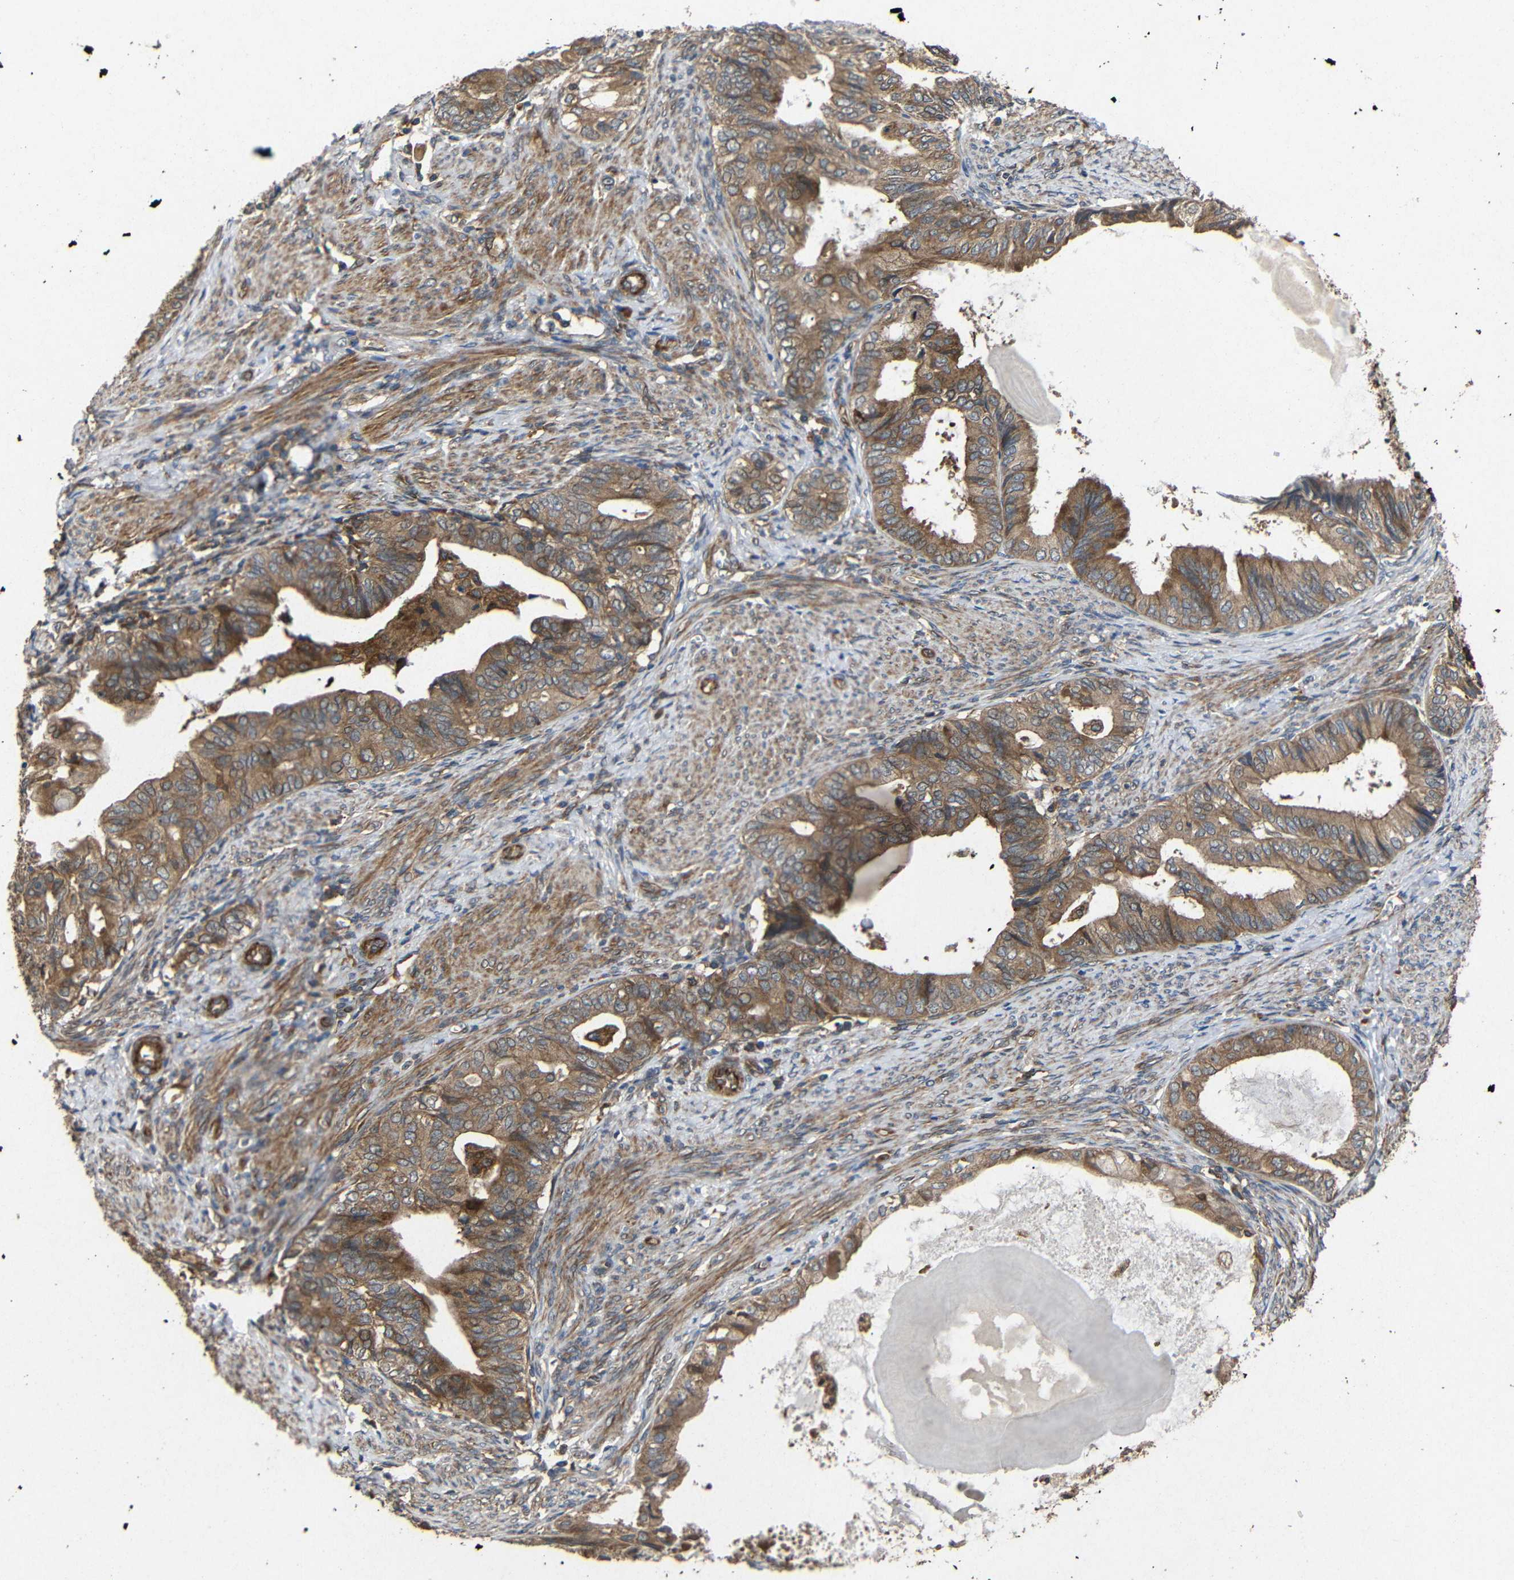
{"staining": {"intensity": "moderate", "quantity": ">75%", "location": "cytoplasmic/membranous"}, "tissue": "endometrial cancer", "cell_type": "Tumor cells", "image_type": "cancer", "snomed": [{"axis": "morphology", "description": "Adenocarcinoma, NOS"}, {"axis": "topography", "description": "Endometrium"}], "caption": "Immunohistochemical staining of human adenocarcinoma (endometrial) shows moderate cytoplasmic/membranous protein positivity in about >75% of tumor cells.", "gene": "EIF2S1", "patient": {"sex": "female", "age": 86}}